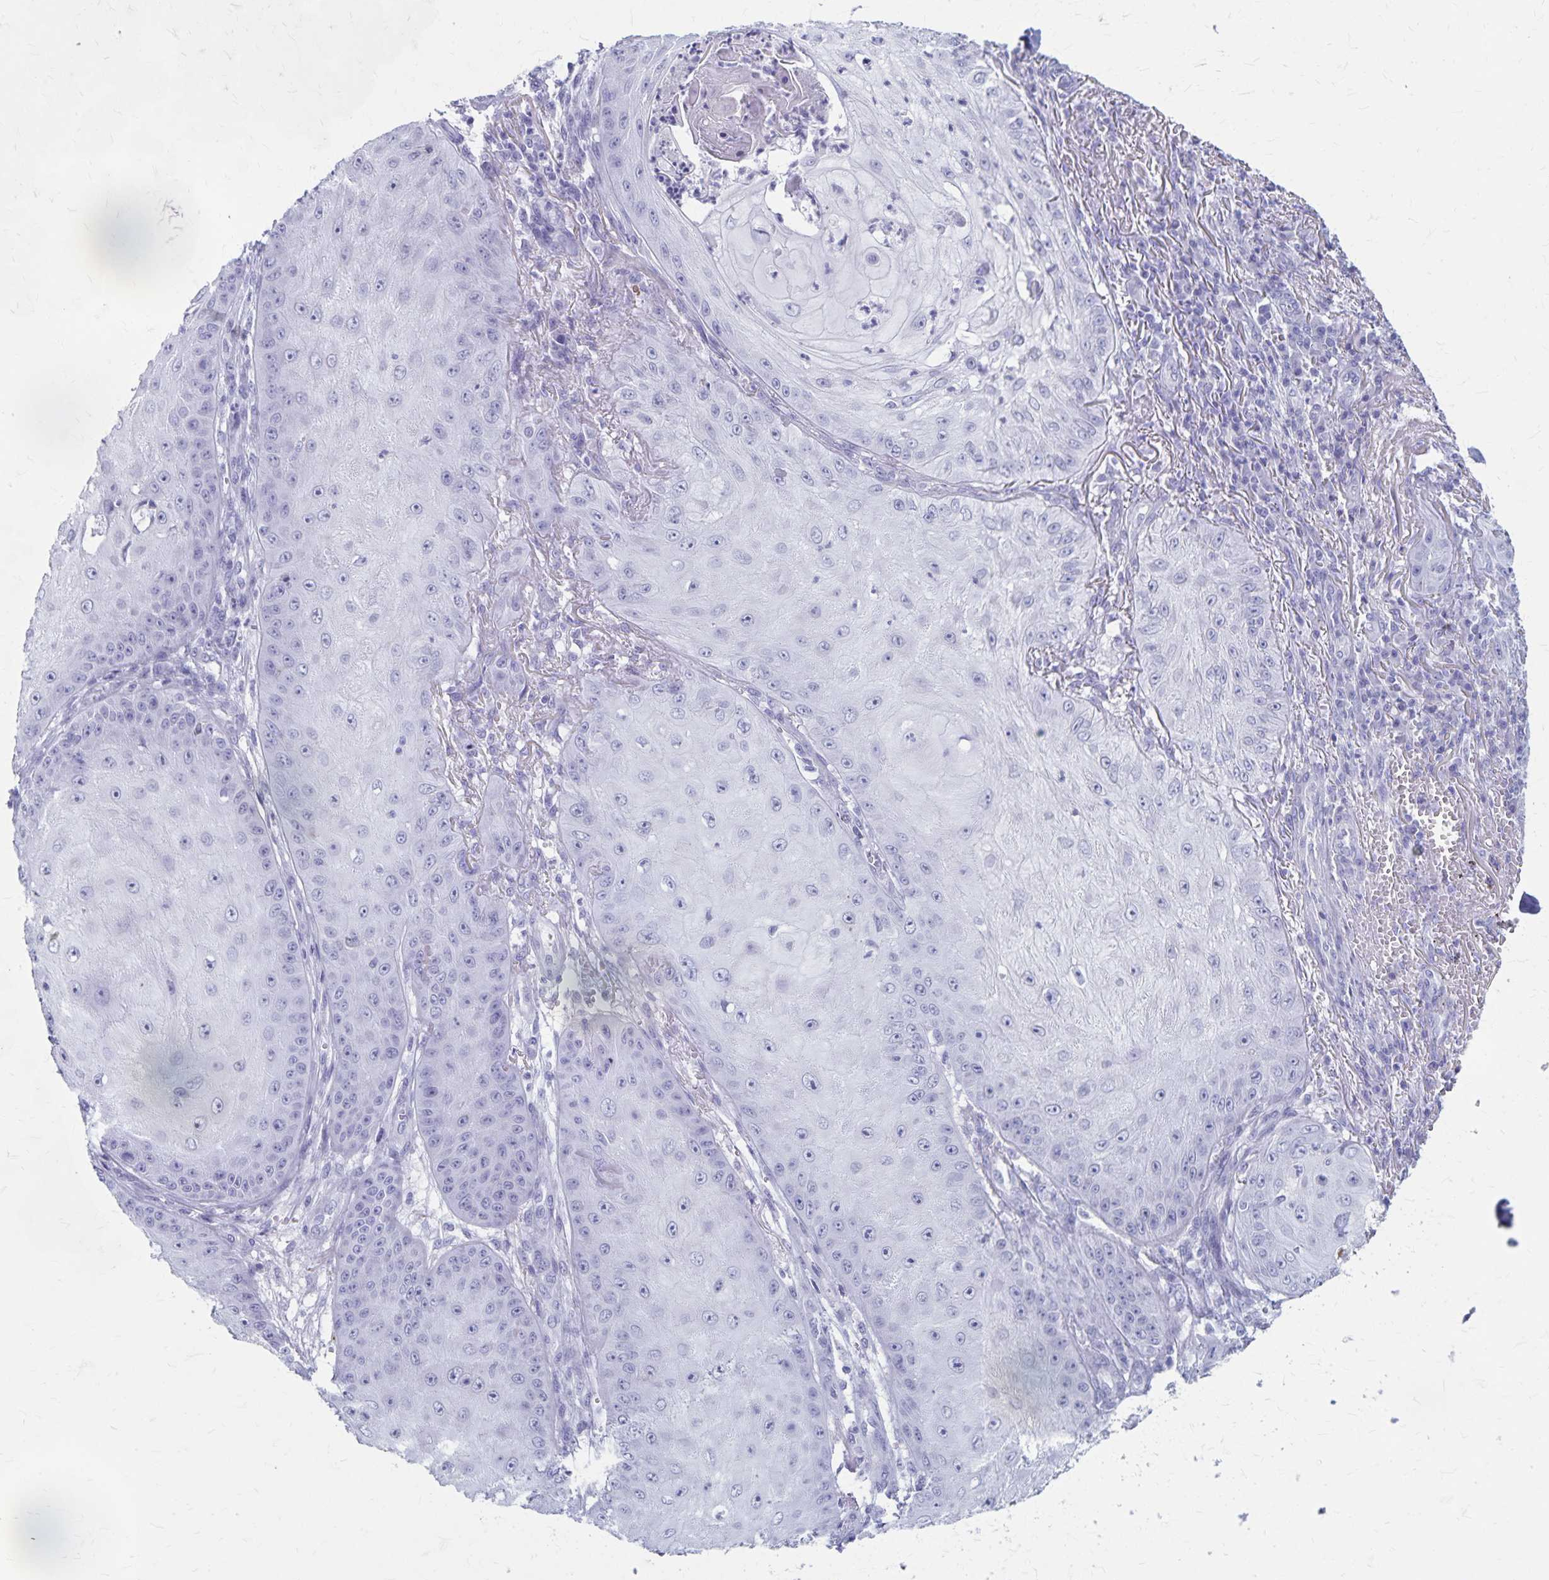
{"staining": {"intensity": "negative", "quantity": "none", "location": "none"}, "tissue": "skin cancer", "cell_type": "Tumor cells", "image_type": "cancer", "snomed": [{"axis": "morphology", "description": "Squamous cell carcinoma, NOS"}, {"axis": "topography", "description": "Skin"}], "caption": "This is an immunohistochemistry (IHC) photomicrograph of skin cancer. There is no expression in tumor cells.", "gene": "GPBAR1", "patient": {"sex": "male", "age": 70}}